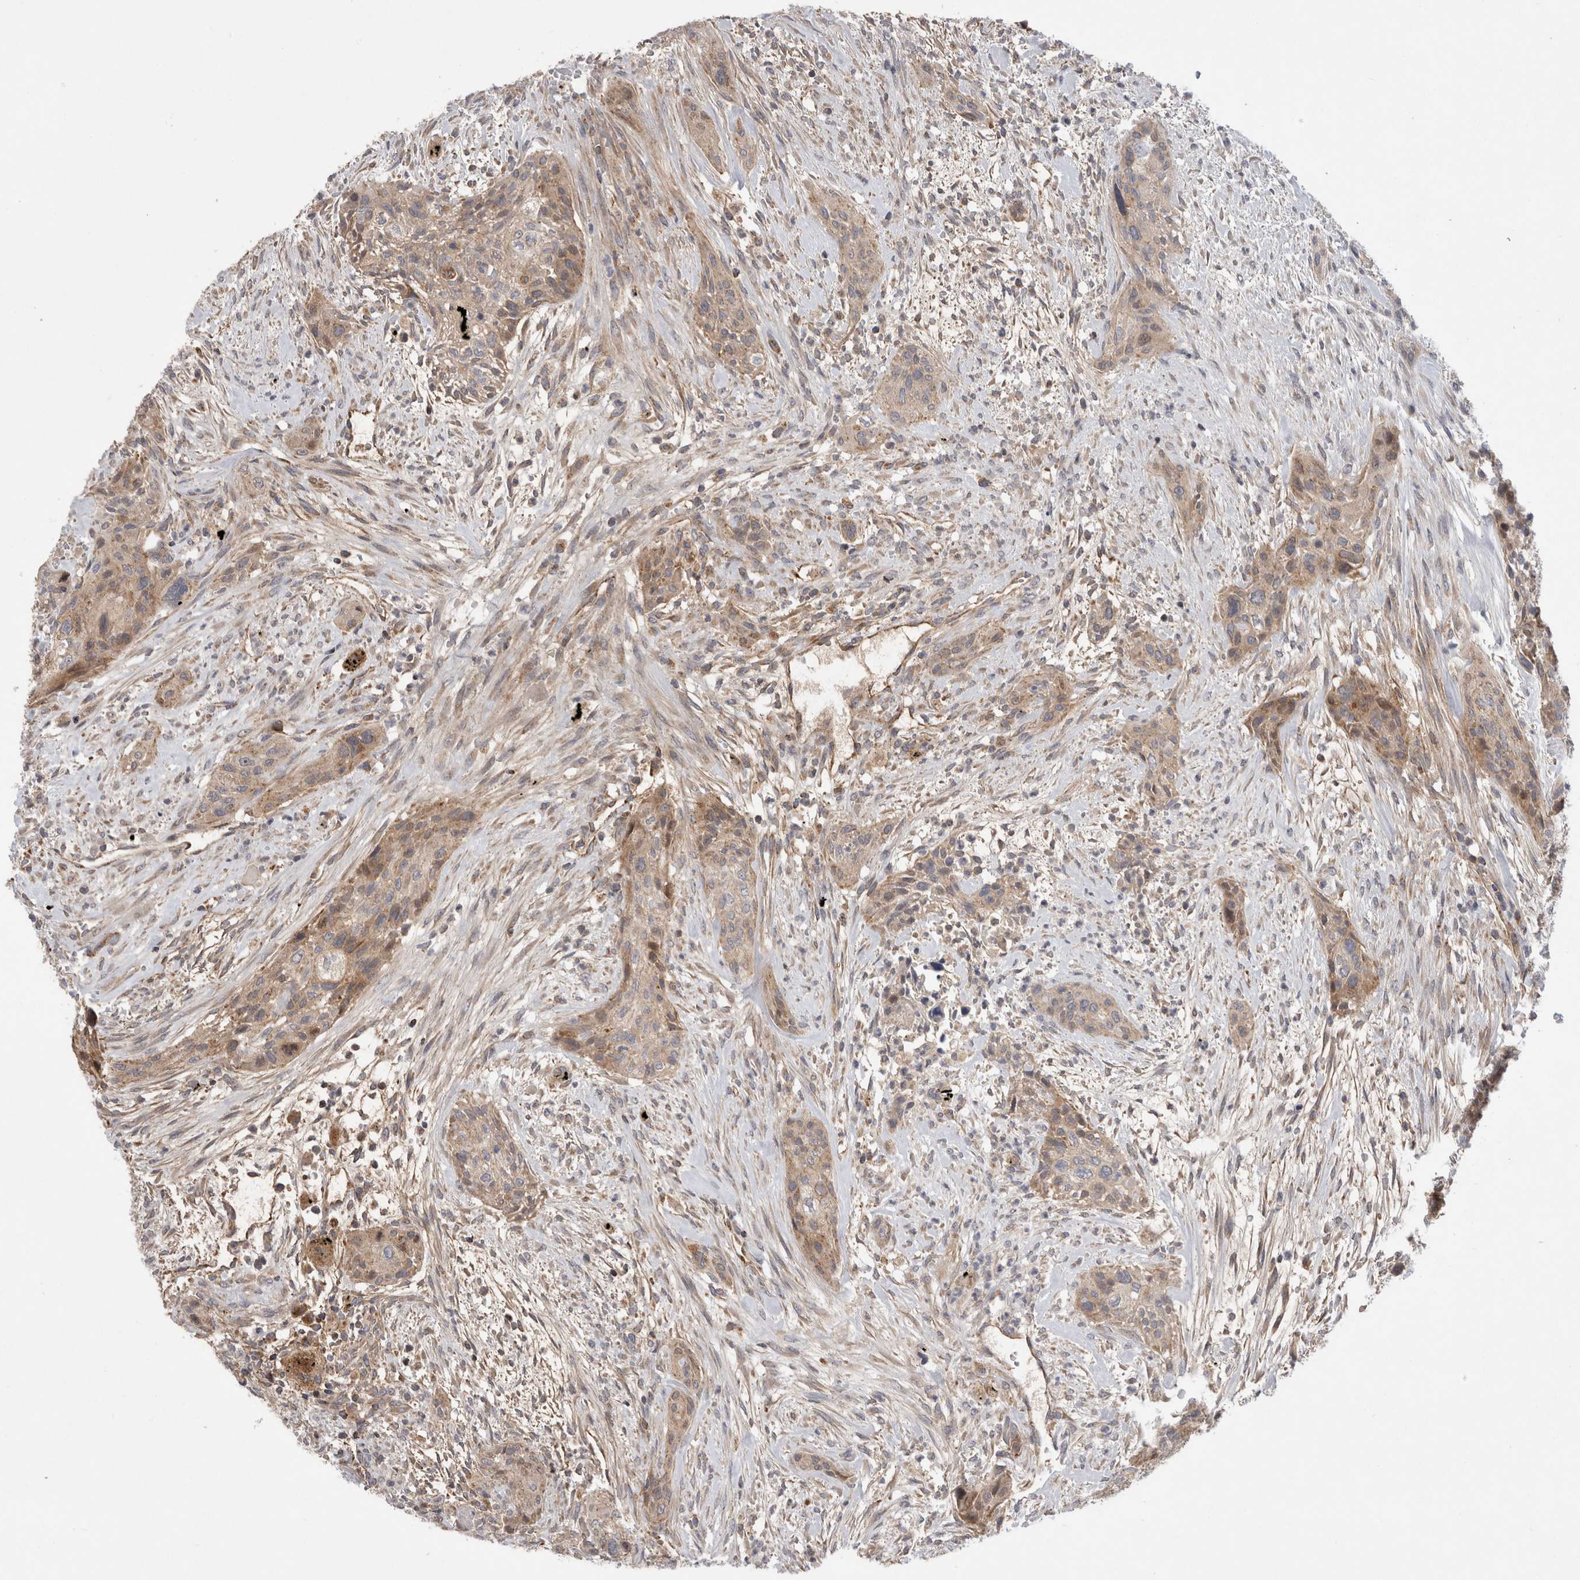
{"staining": {"intensity": "weak", "quantity": ">75%", "location": "cytoplasmic/membranous"}, "tissue": "urothelial cancer", "cell_type": "Tumor cells", "image_type": "cancer", "snomed": [{"axis": "morphology", "description": "Urothelial carcinoma, High grade"}, {"axis": "topography", "description": "Urinary bladder"}], "caption": "An image of urothelial carcinoma (high-grade) stained for a protein exhibits weak cytoplasmic/membranous brown staining in tumor cells. (Brightfield microscopy of DAB IHC at high magnification).", "gene": "DARS2", "patient": {"sex": "male", "age": 35}}